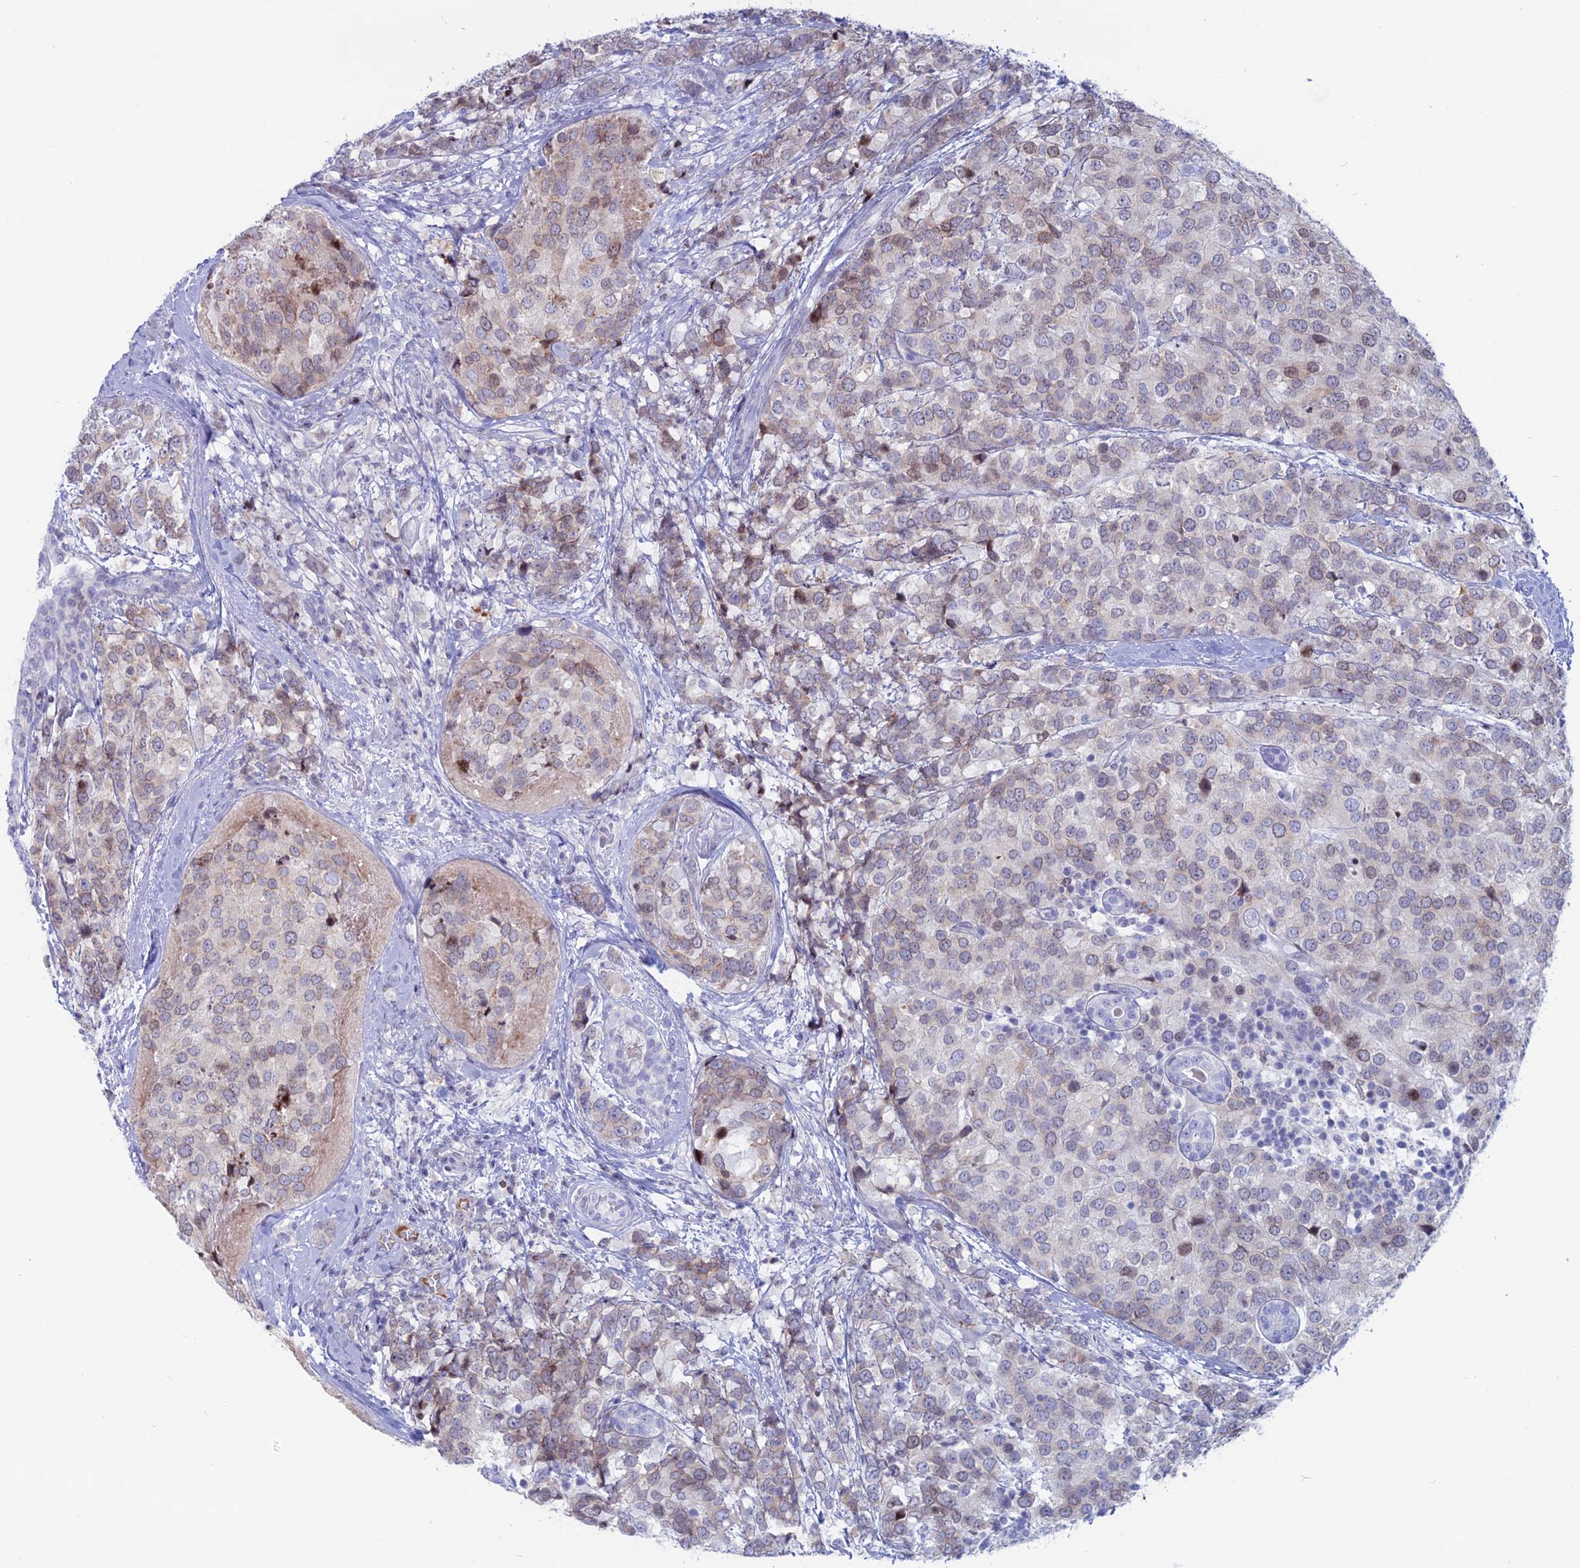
{"staining": {"intensity": "weak", "quantity": "<25%", "location": "cytoplasmic/membranous,nuclear"}, "tissue": "breast cancer", "cell_type": "Tumor cells", "image_type": "cancer", "snomed": [{"axis": "morphology", "description": "Lobular carcinoma"}, {"axis": "topography", "description": "Breast"}], "caption": "A high-resolution micrograph shows immunohistochemistry (IHC) staining of breast lobular carcinoma, which reveals no significant staining in tumor cells. (Brightfield microscopy of DAB (3,3'-diaminobenzidine) immunohistochemistry (IHC) at high magnification).", "gene": "CERS6", "patient": {"sex": "female", "age": 59}}